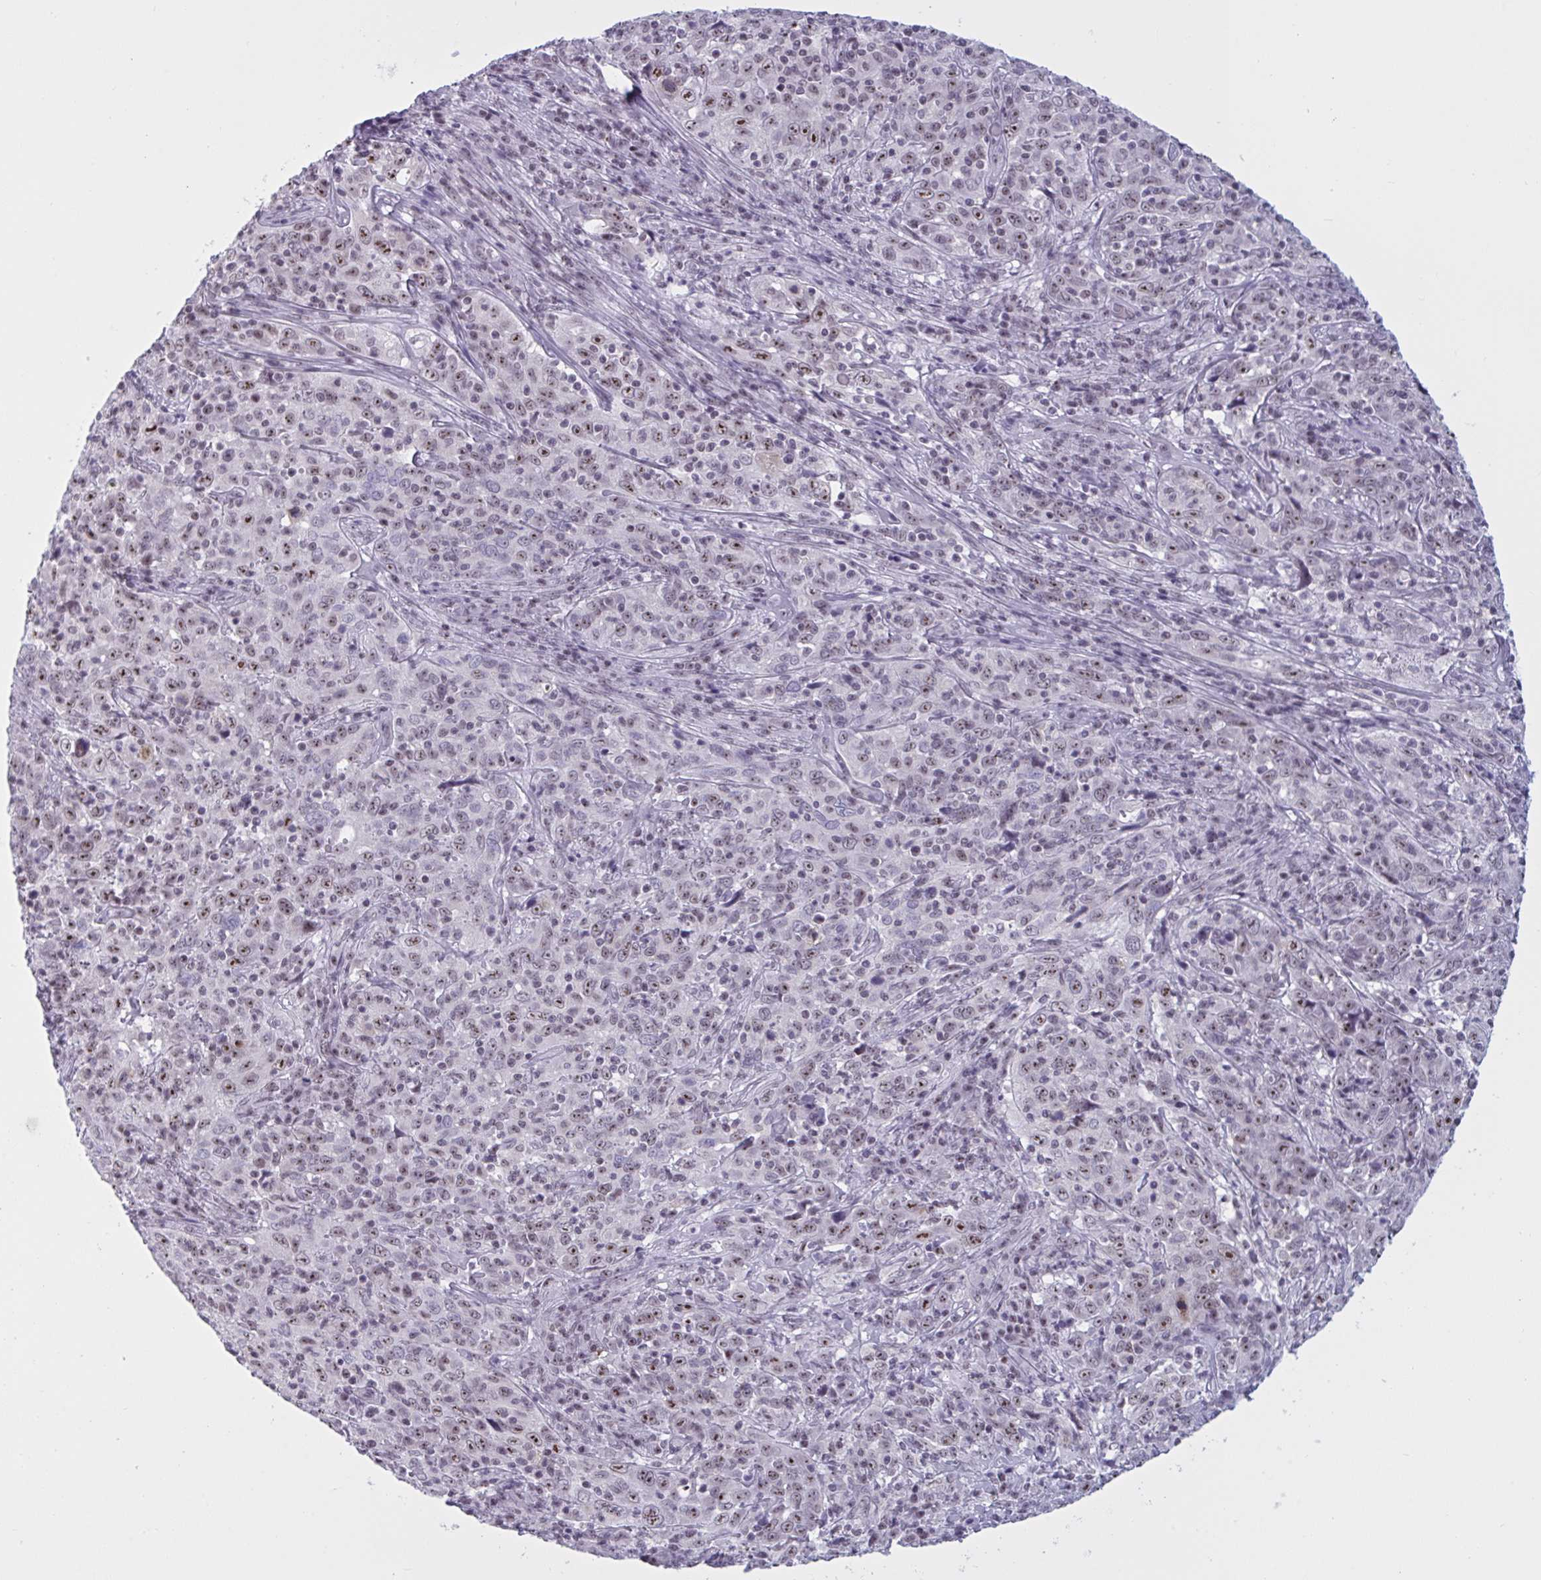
{"staining": {"intensity": "weak", "quantity": ">75%", "location": "nuclear"}, "tissue": "cervical cancer", "cell_type": "Tumor cells", "image_type": "cancer", "snomed": [{"axis": "morphology", "description": "Squamous cell carcinoma, NOS"}, {"axis": "topography", "description": "Cervix"}], "caption": "Protein expression by IHC displays weak nuclear expression in about >75% of tumor cells in cervical cancer. (DAB (3,3'-diaminobenzidine) = brown stain, brightfield microscopy at high magnification).", "gene": "TGM6", "patient": {"sex": "female", "age": 46}}